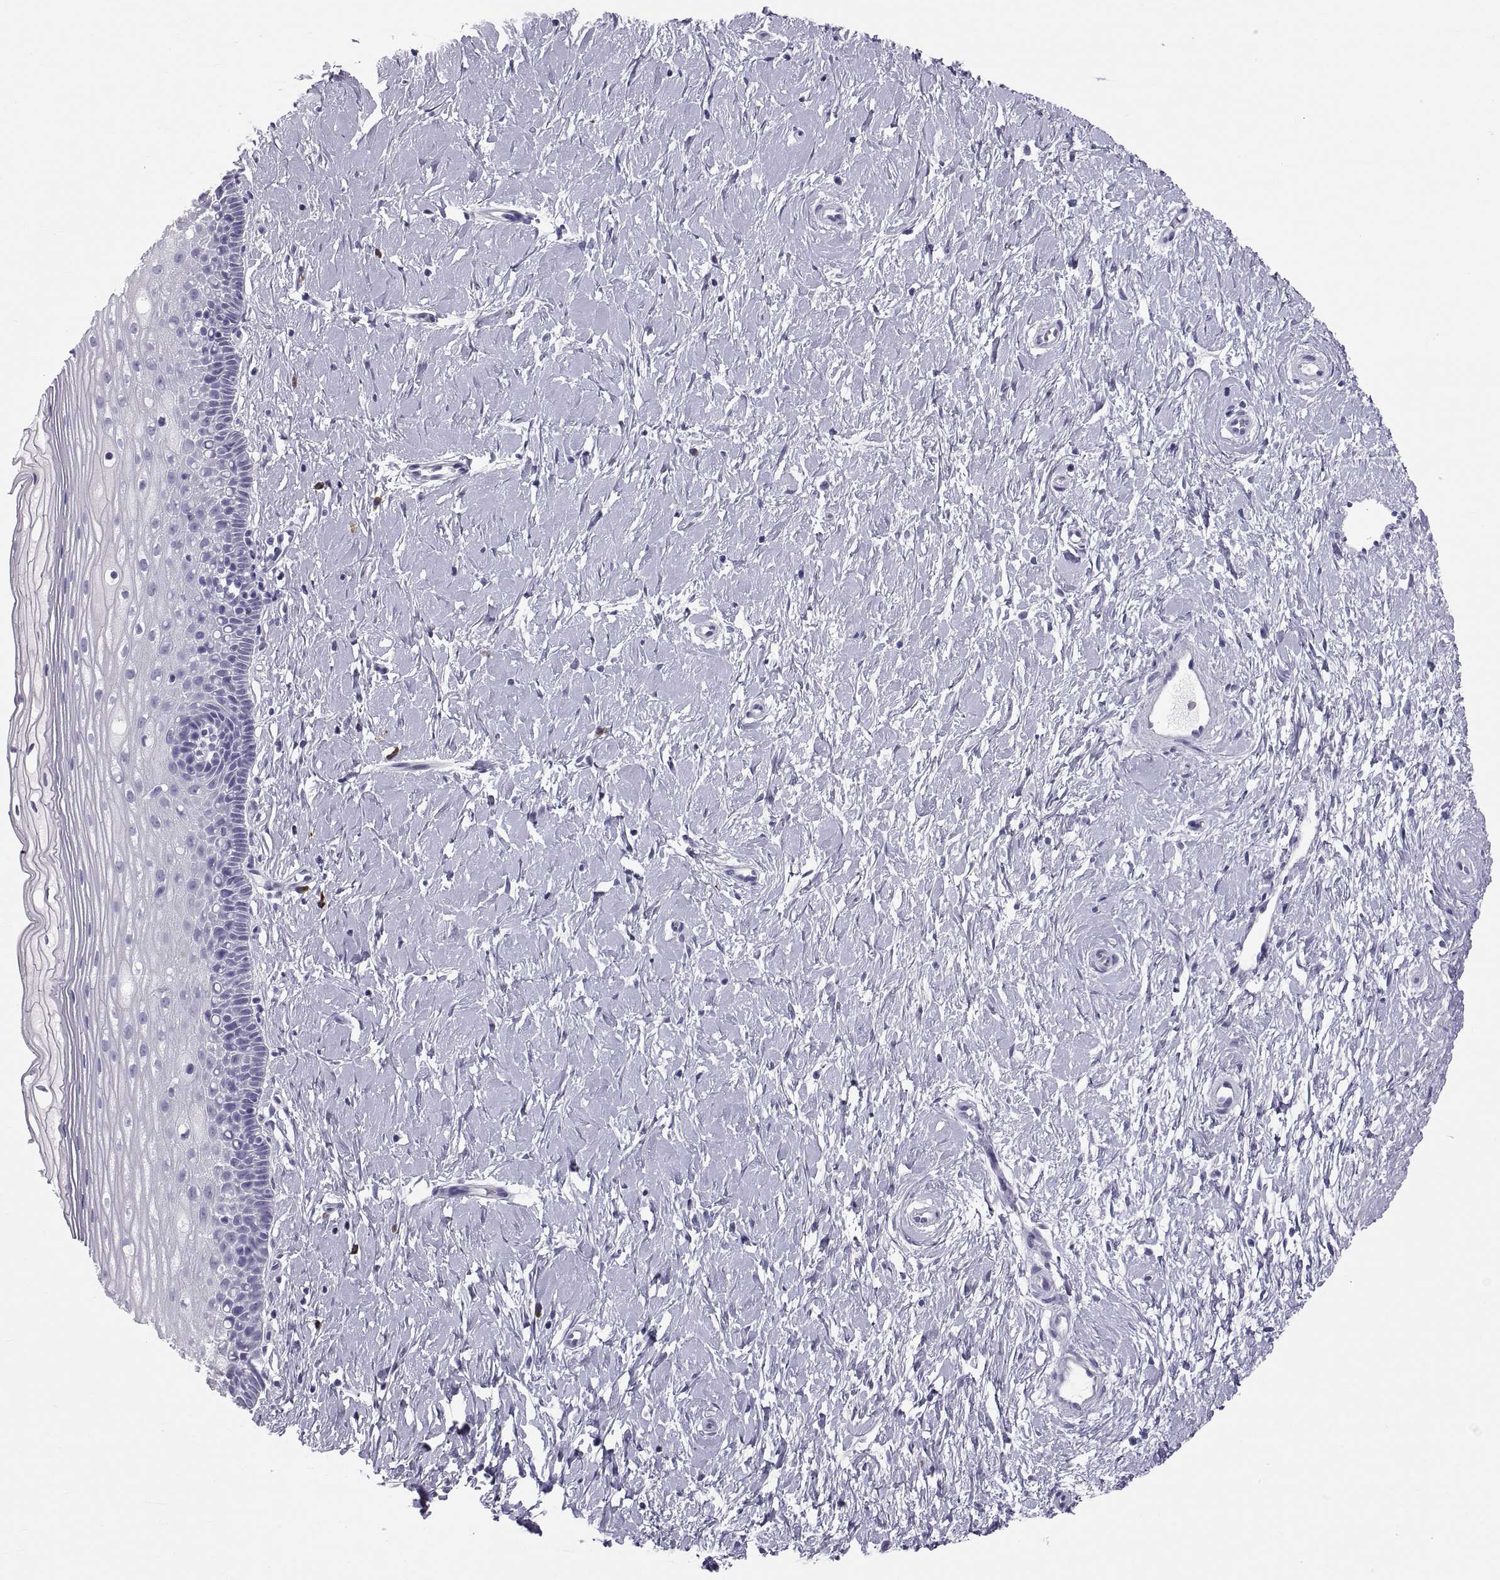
{"staining": {"intensity": "negative", "quantity": "none", "location": "none"}, "tissue": "cervix", "cell_type": "Glandular cells", "image_type": "normal", "snomed": [{"axis": "morphology", "description": "Normal tissue, NOS"}, {"axis": "topography", "description": "Cervix"}], "caption": "DAB (3,3'-diaminobenzidine) immunohistochemical staining of unremarkable human cervix displays no significant positivity in glandular cells. (DAB (3,3'-diaminobenzidine) immunohistochemistry visualized using brightfield microscopy, high magnification).", "gene": "CT47A10", "patient": {"sex": "female", "age": 37}}